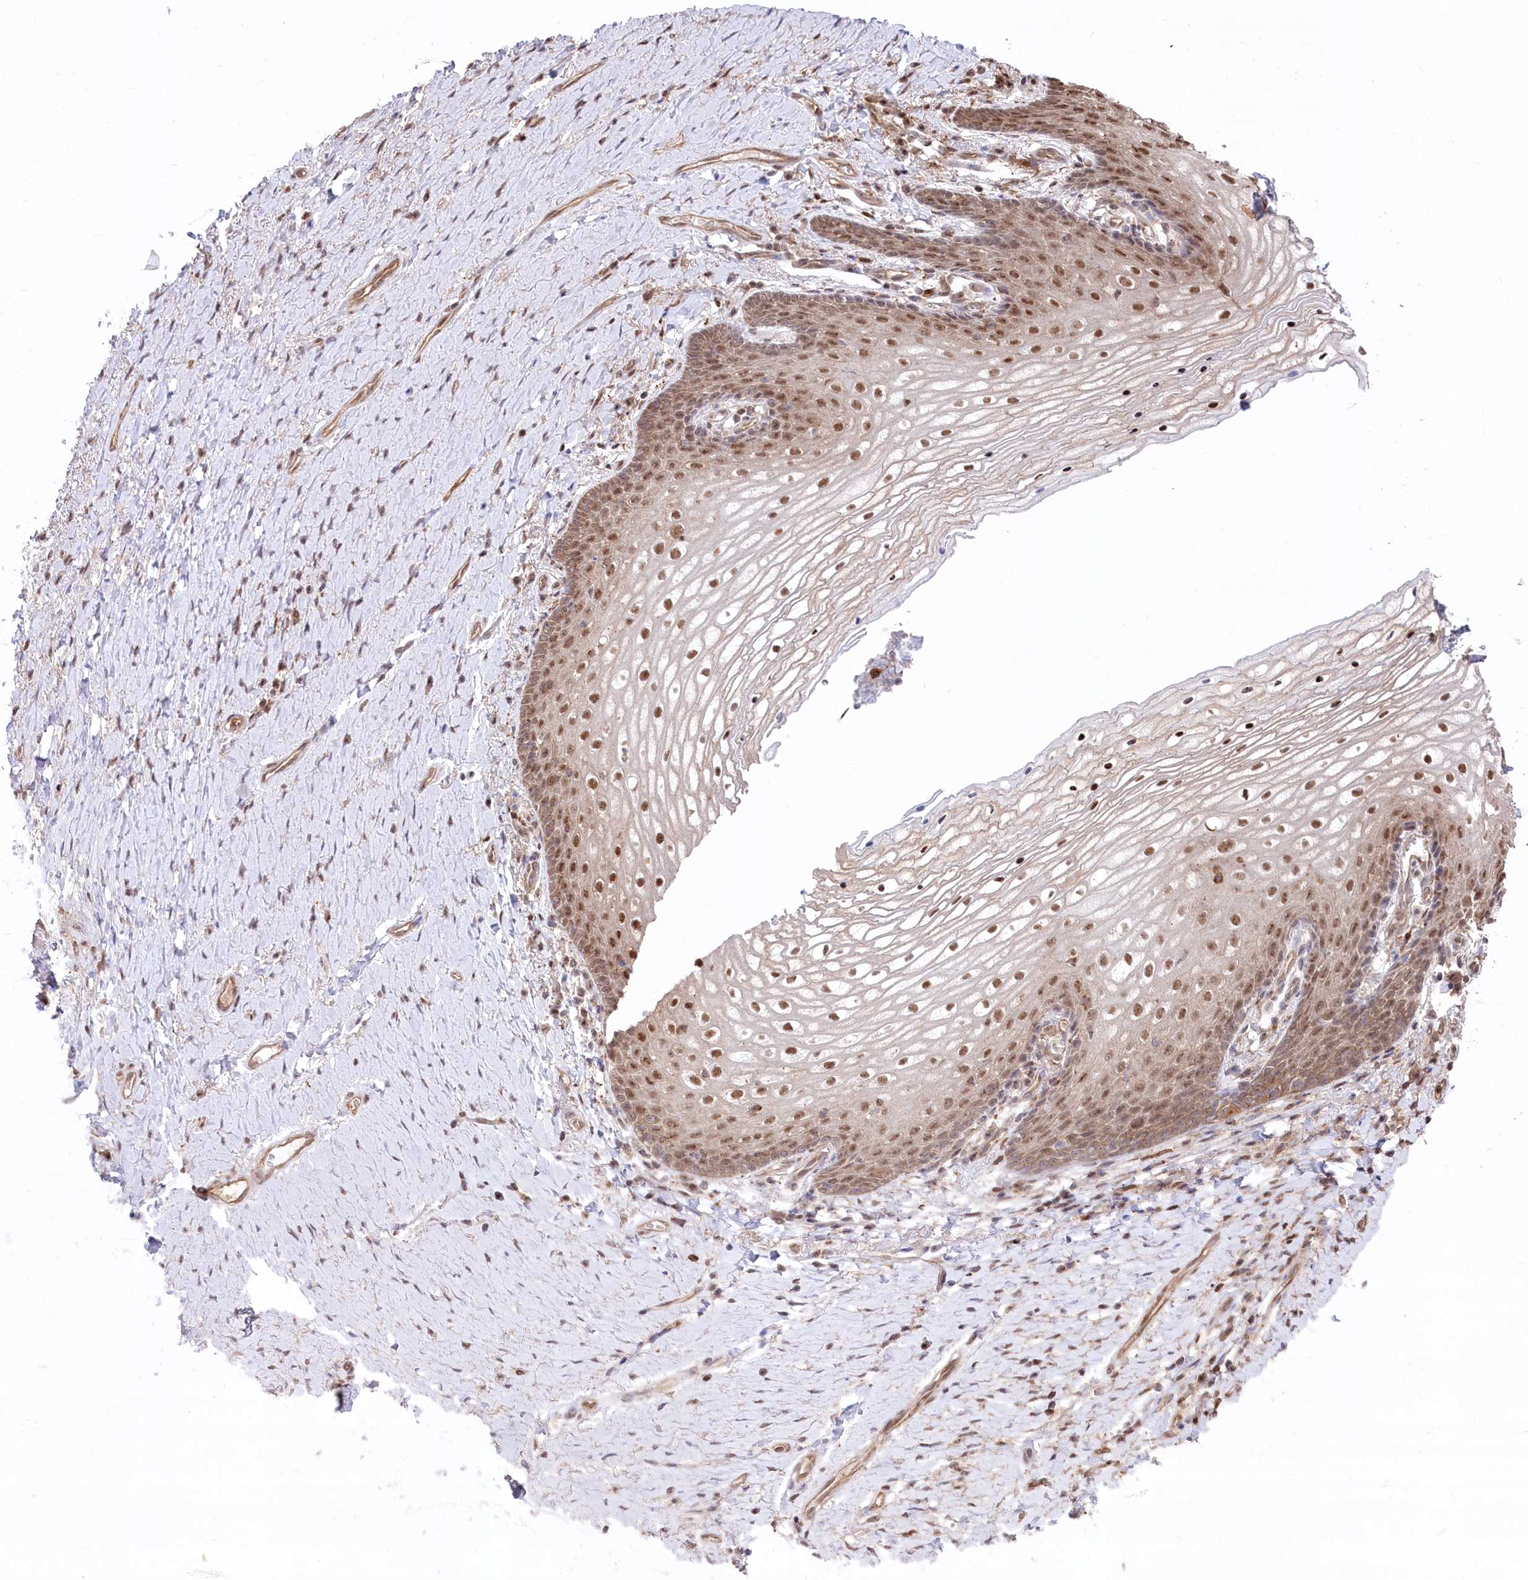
{"staining": {"intensity": "moderate", "quantity": ">75%", "location": "nuclear"}, "tissue": "vagina", "cell_type": "Squamous epithelial cells", "image_type": "normal", "snomed": [{"axis": "morphology", "description": "Normal tissue, NOS"}, {"axis": "topography", "description": "Vagina"}], "caption": "Immunohistochemistry of unremarkable human vagina displays medium levels of moderate nuclear expression in about >75% of squamous epithelial cells.", "gene": "PSMA1", "patient": {"sex": "female", "age": 60}}